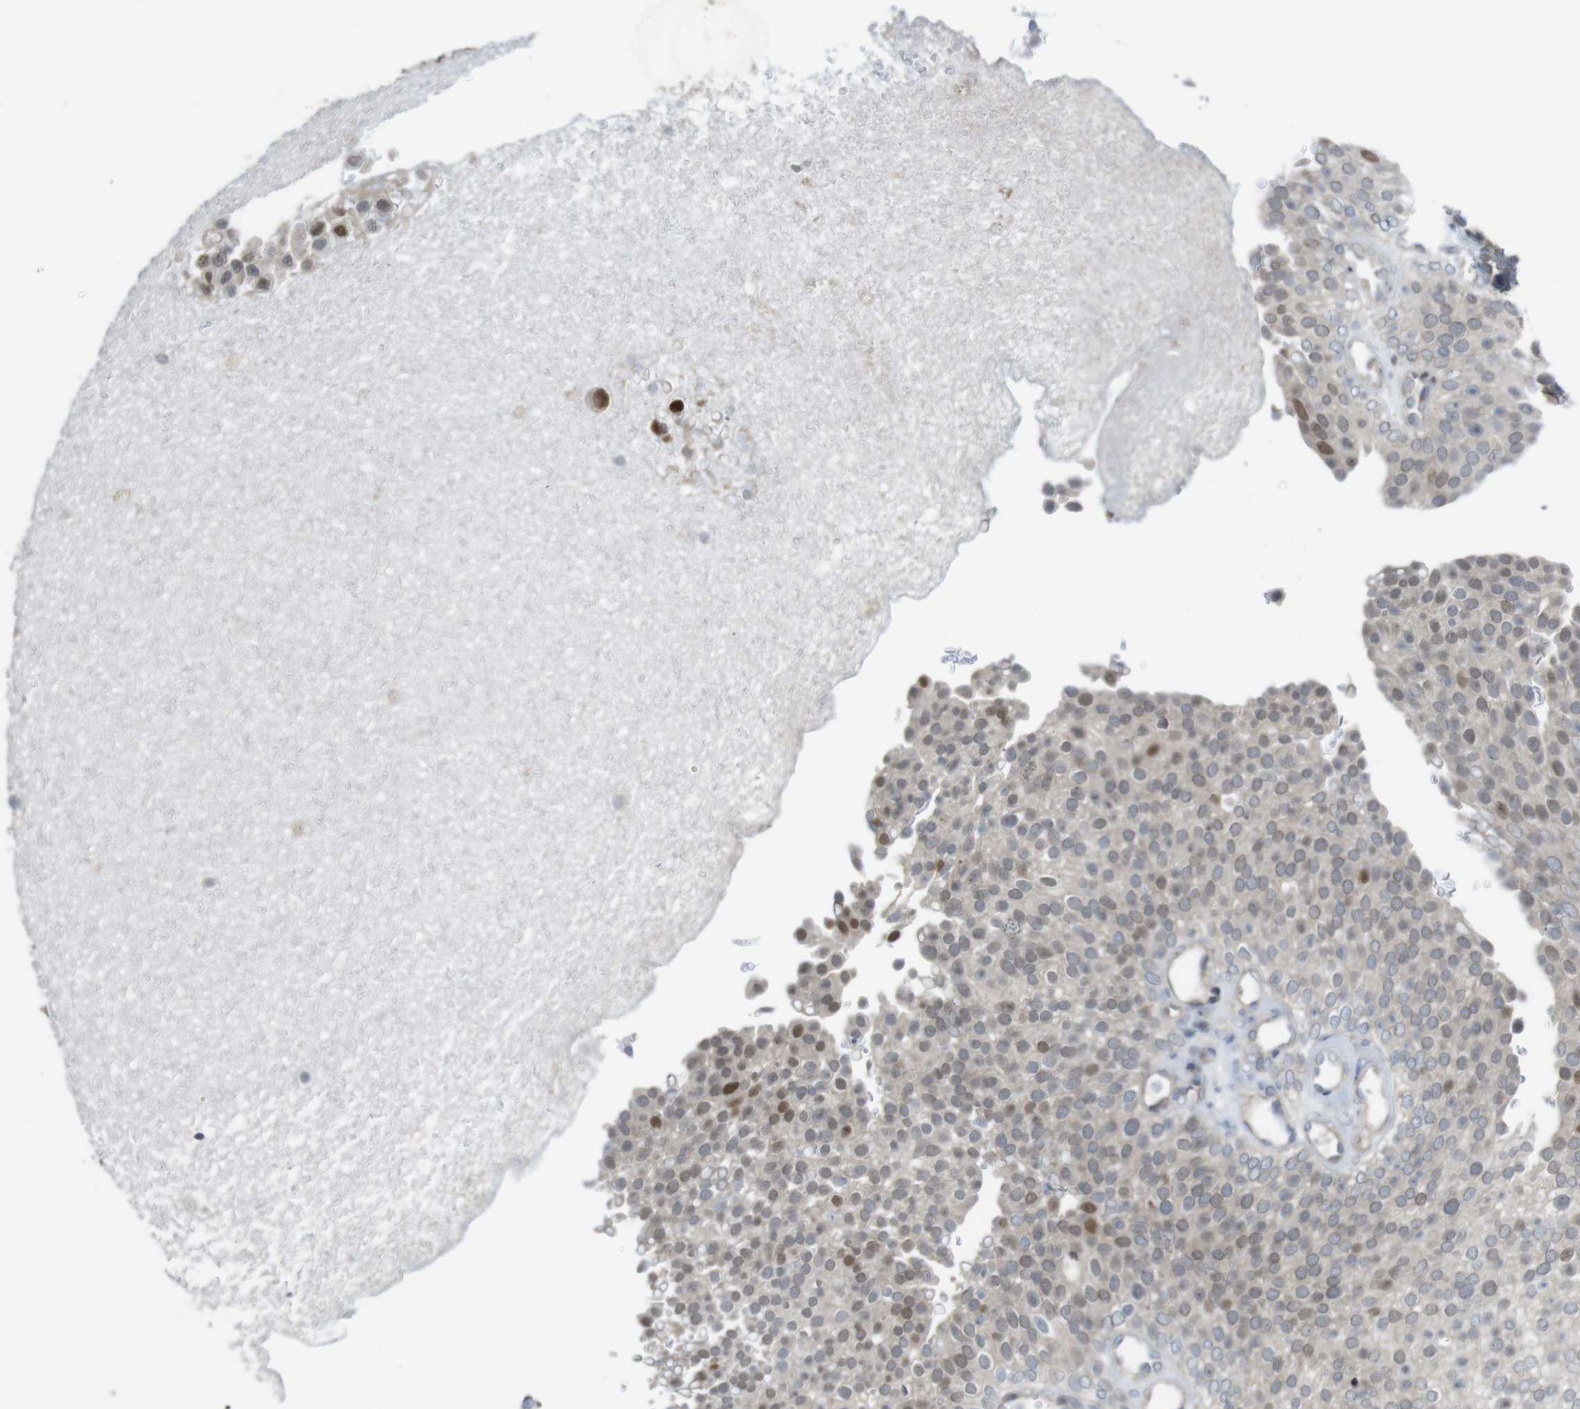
{"staining": {"intensity": "moderate", "quantity": "<25%", "location": "nuclear"}, "tissue": "urothelial cancer", "cell_type": "Tumor cells", "image_type": "cancer", "snomed": [{"axis": "morphology", "description": "Urothelial carcinoma, Low grade"}, {"axis": "topography", "description": "Urinary bladder"}], "caption": "Immunohistochemical staining of urothelial cancer demonstrates low levels of moderate nuclear positivity in about <25% of tumor cells.", "gene": "RCC1", "patient": {"sex": "male", "age": 78}}